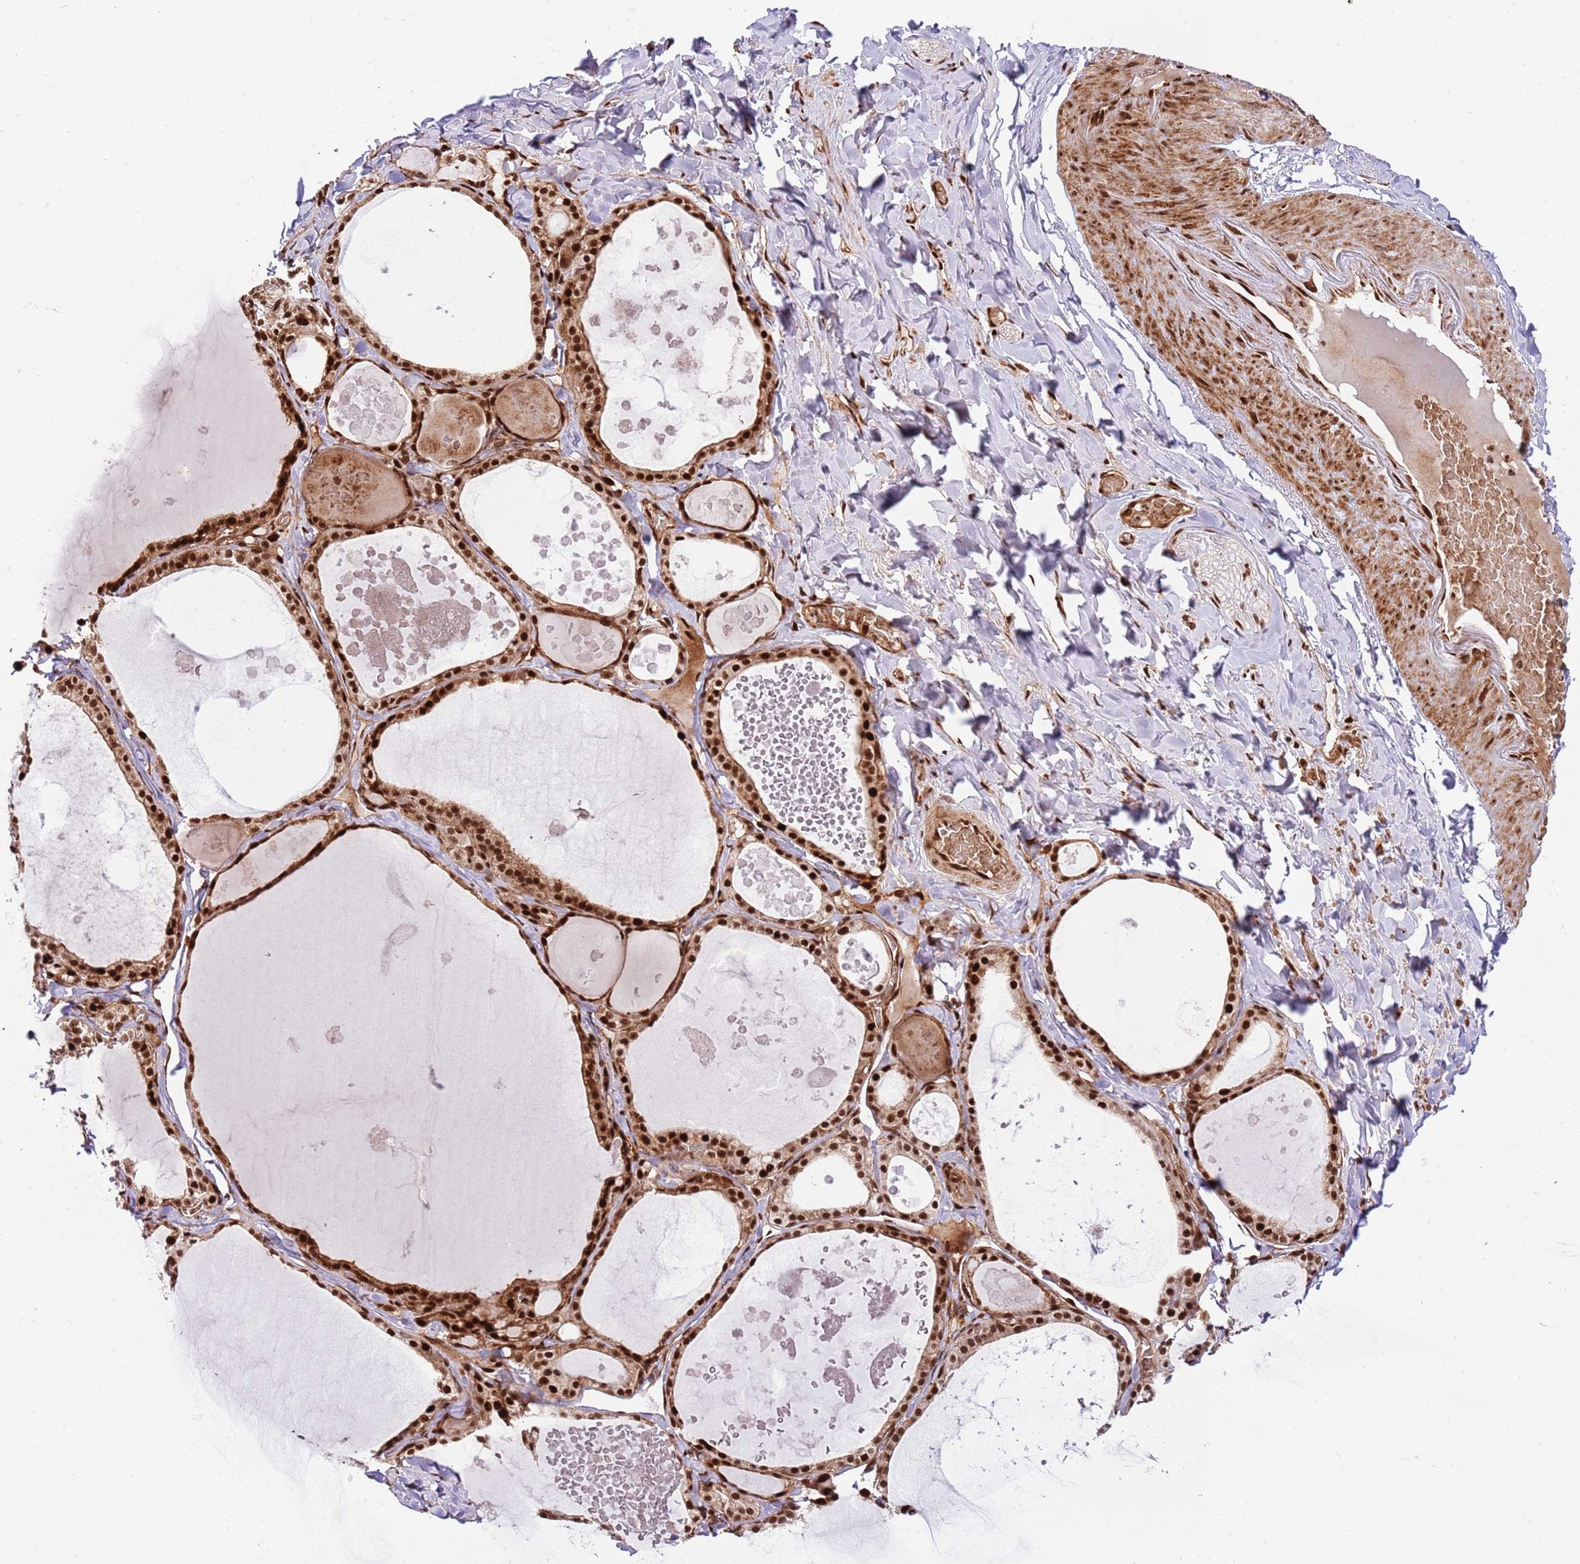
{"staining": {"intensity": "strong", "quantity": ">75%", "location": "cytoplasmic/membranous,nuclear"}, "tissue": "thyroid gland", "cell_type": "Glandular cells", "image_type": "normal", "snomed": [{"axis": "morphology", "description": "Normal tissue, NOS"}, {"axis": "topography", "description": "Thyroid gland"}], "caption": "Unremarkable thyroid gland demonstrates strong cytoplasmic/membranous,nuclear positivity in about >75% of glandular cells.", "gene": "RIF1", "patient": {"sex": "male", "age": 56}}